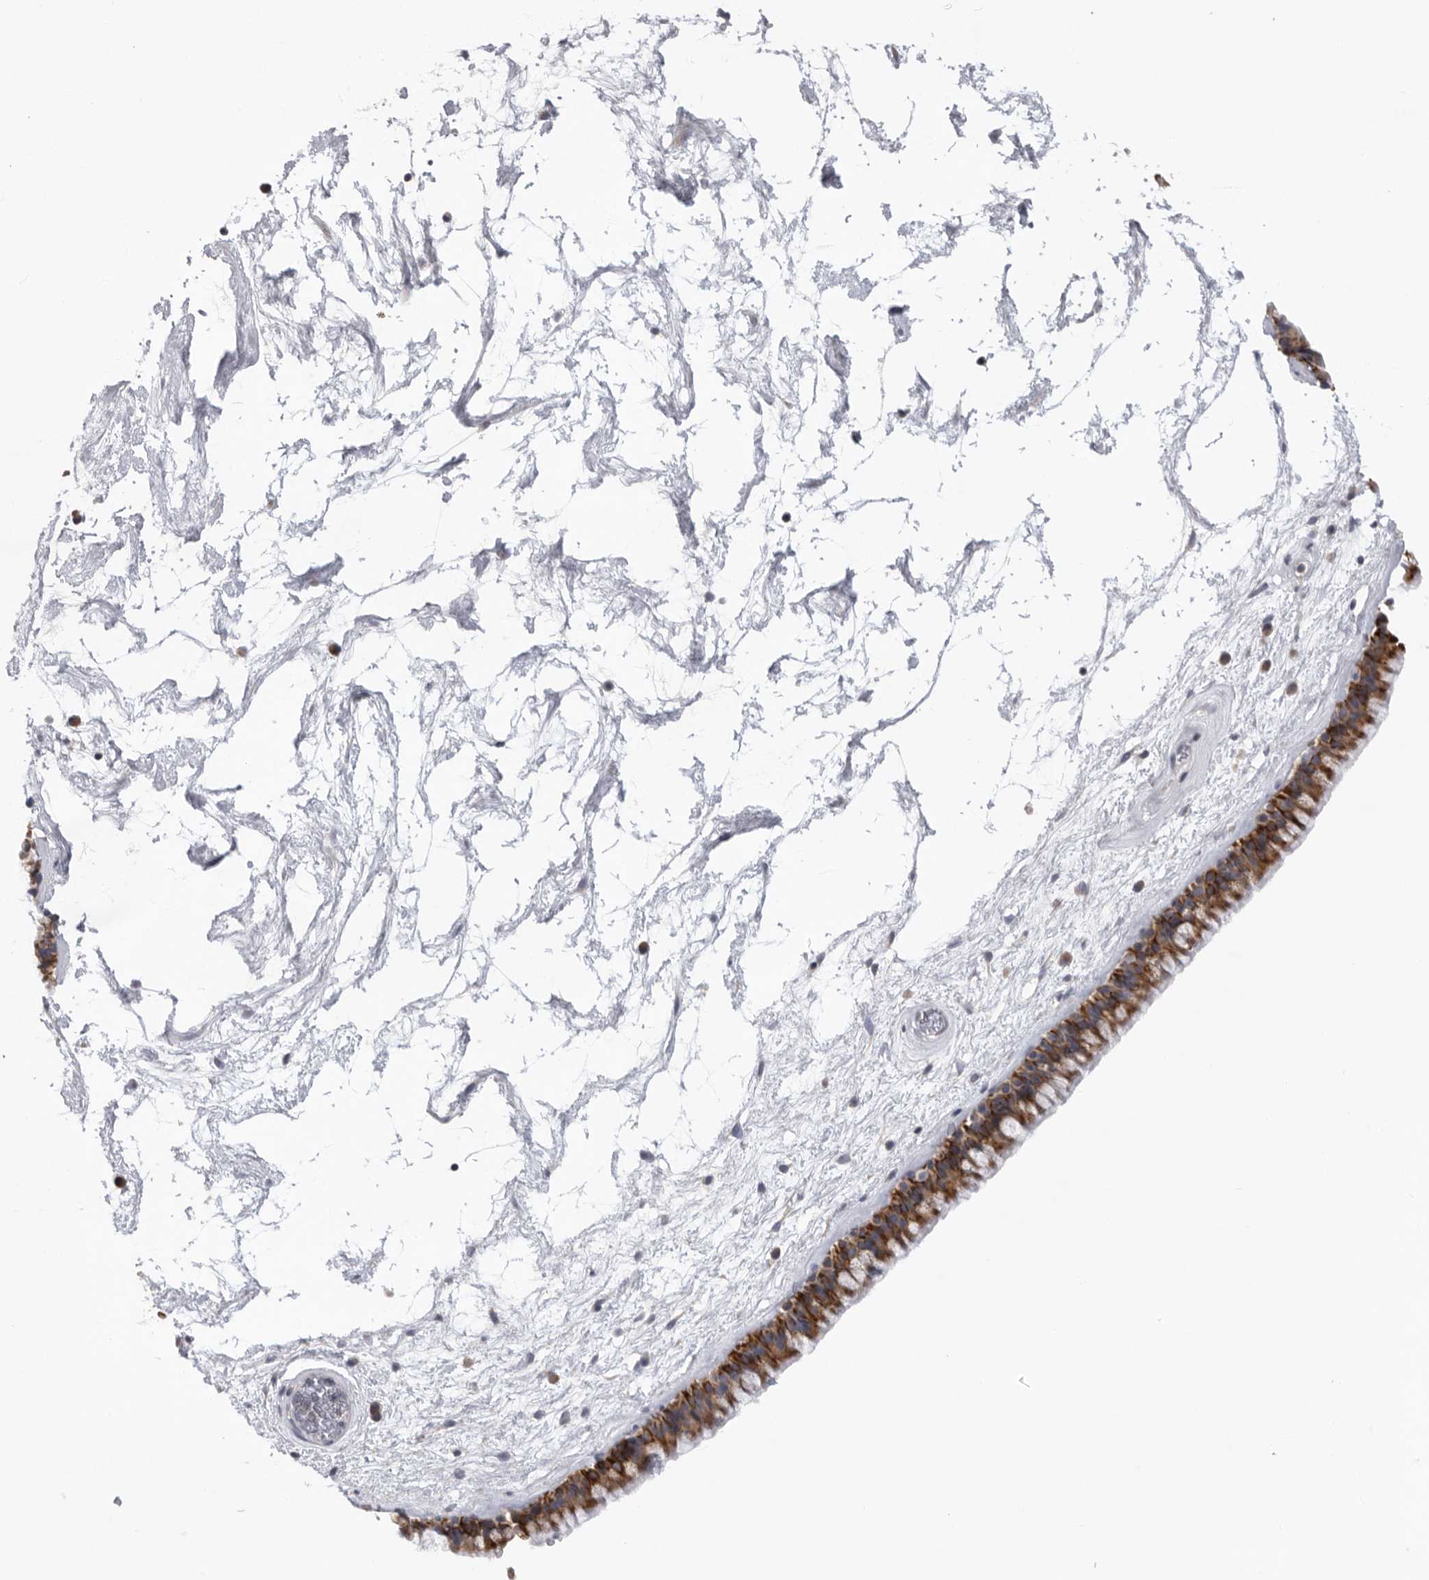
{"staining": {"intensity": "strong", "quantity": ">75%", "location": "cytoplasmic/membranous"}, "tissue": "nasopharynx", "cell_type": "Respiratory epithelial cells", "image_type": "normal", "snomed": [{"axis": "morphology", "description": "Normal tissue, NOS"}, {"axis": "morphology", "description": "Inflammation, NOS"}, {"axis": "topography", "description": "Nasopharynx"}], "caption": "Immunohistochemistry of unremarkable human nasopharynx demonstrates high levels of strong cytoplasmic/membranous positivity in approximately >75% of respiratory epithelial cells.", "gene": "USP24", "patient": {"sex": "male", "age": 48}}